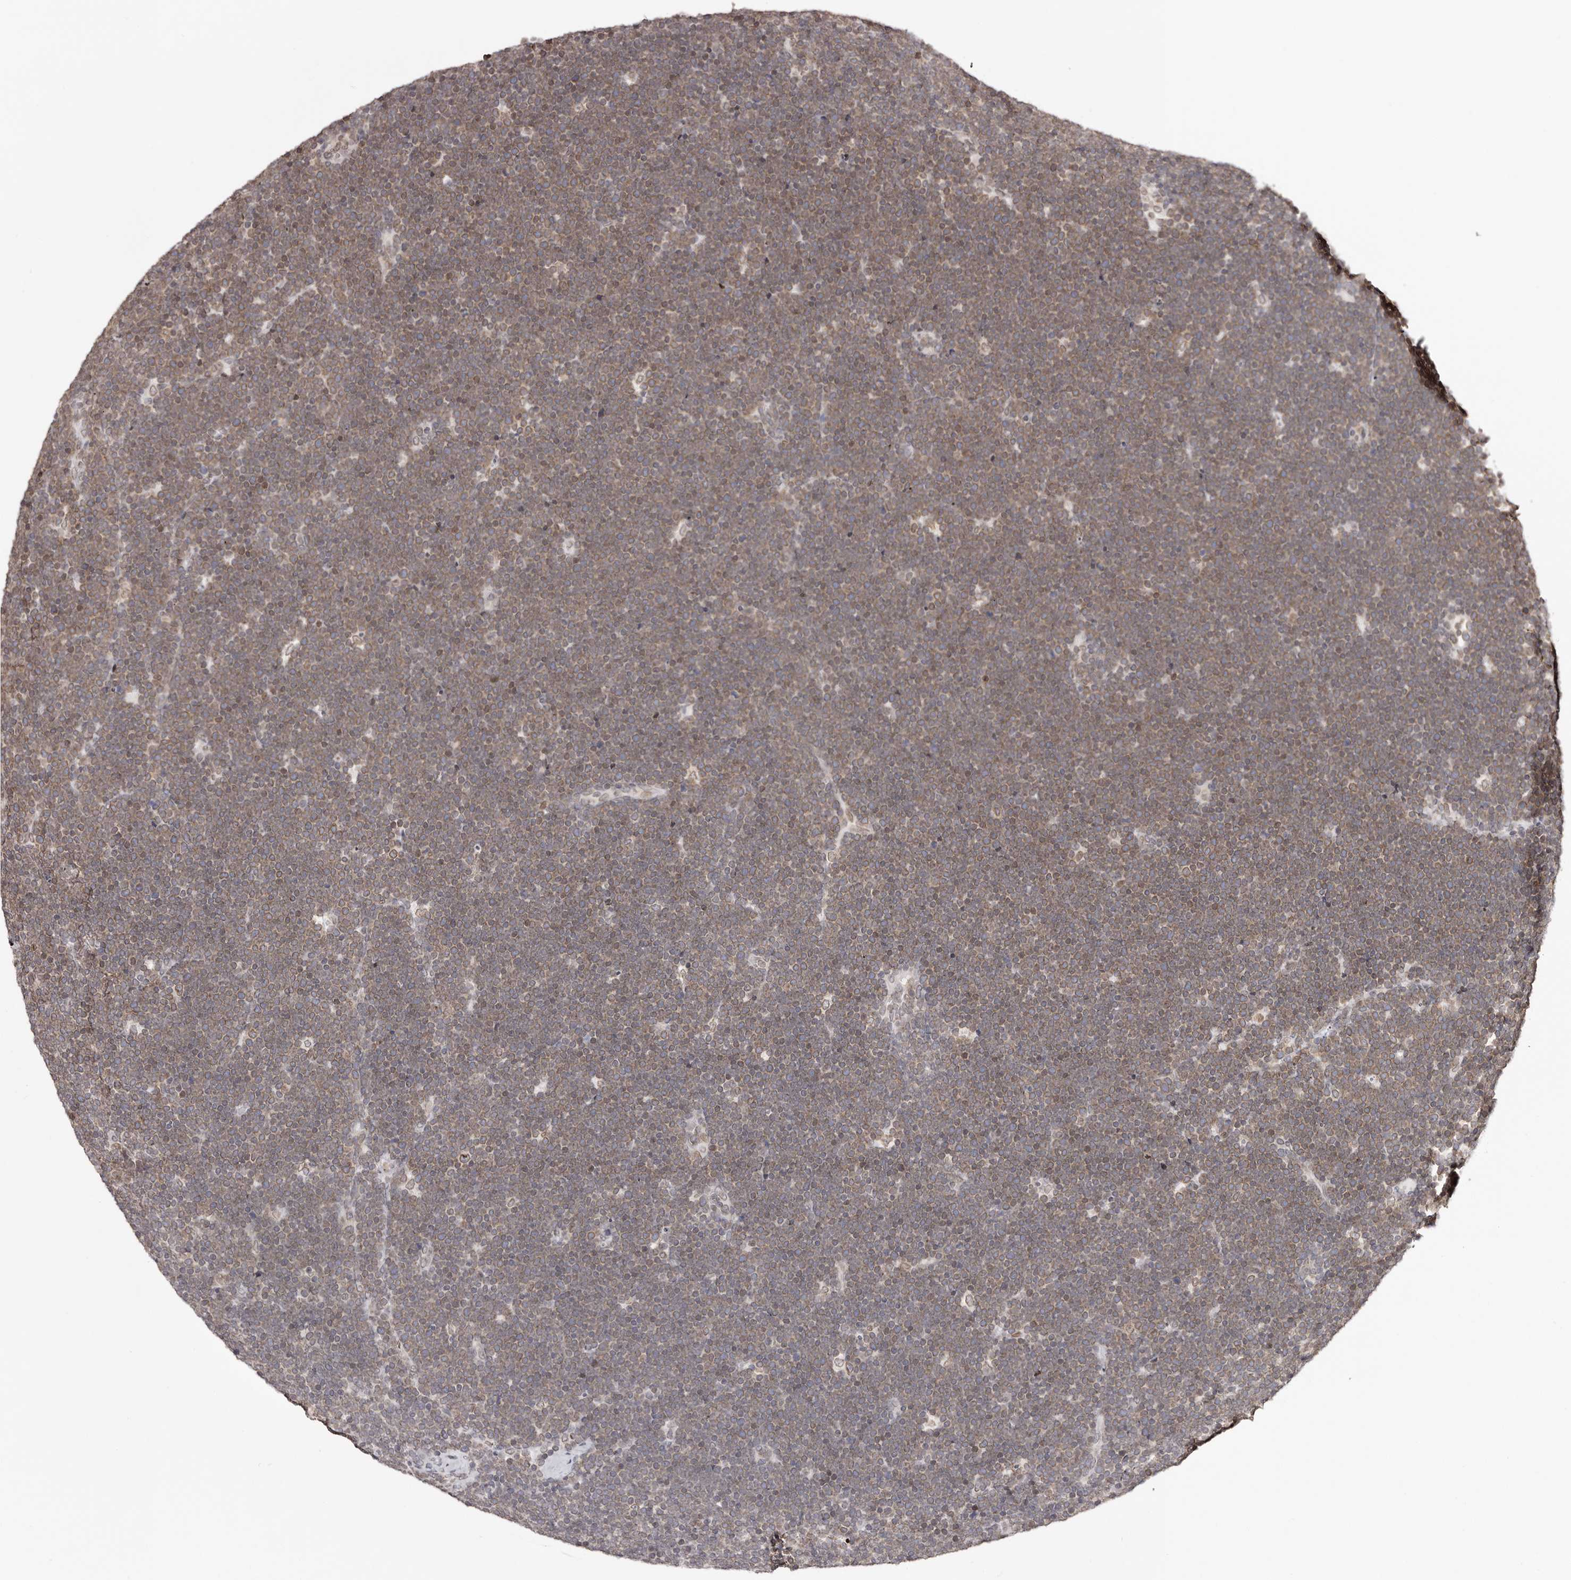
{"staining": {"intensity": "moderate", "quantity": ">75%", "location": "cytoplasmic/membranous"}, "tissue": "lymphoma", "cell_type": "Tumor cells", "image_type": "cancer", "snomed": [{"axis": "morphology", "description": "Malignant lymphoma, non-Hodgkin's type, High grade"}, {"axis": "topography", "description": "Lymph node"}], "caption": "The micrograph reveals a brown stain indicating the presence of a protein in the cytoplasmic/membranous of tumor cells in high-grade malignant lymphoma, non-Hodgkin's type.", "gene": "NUP153", "patient": {"sex": "male", "age": 13}}